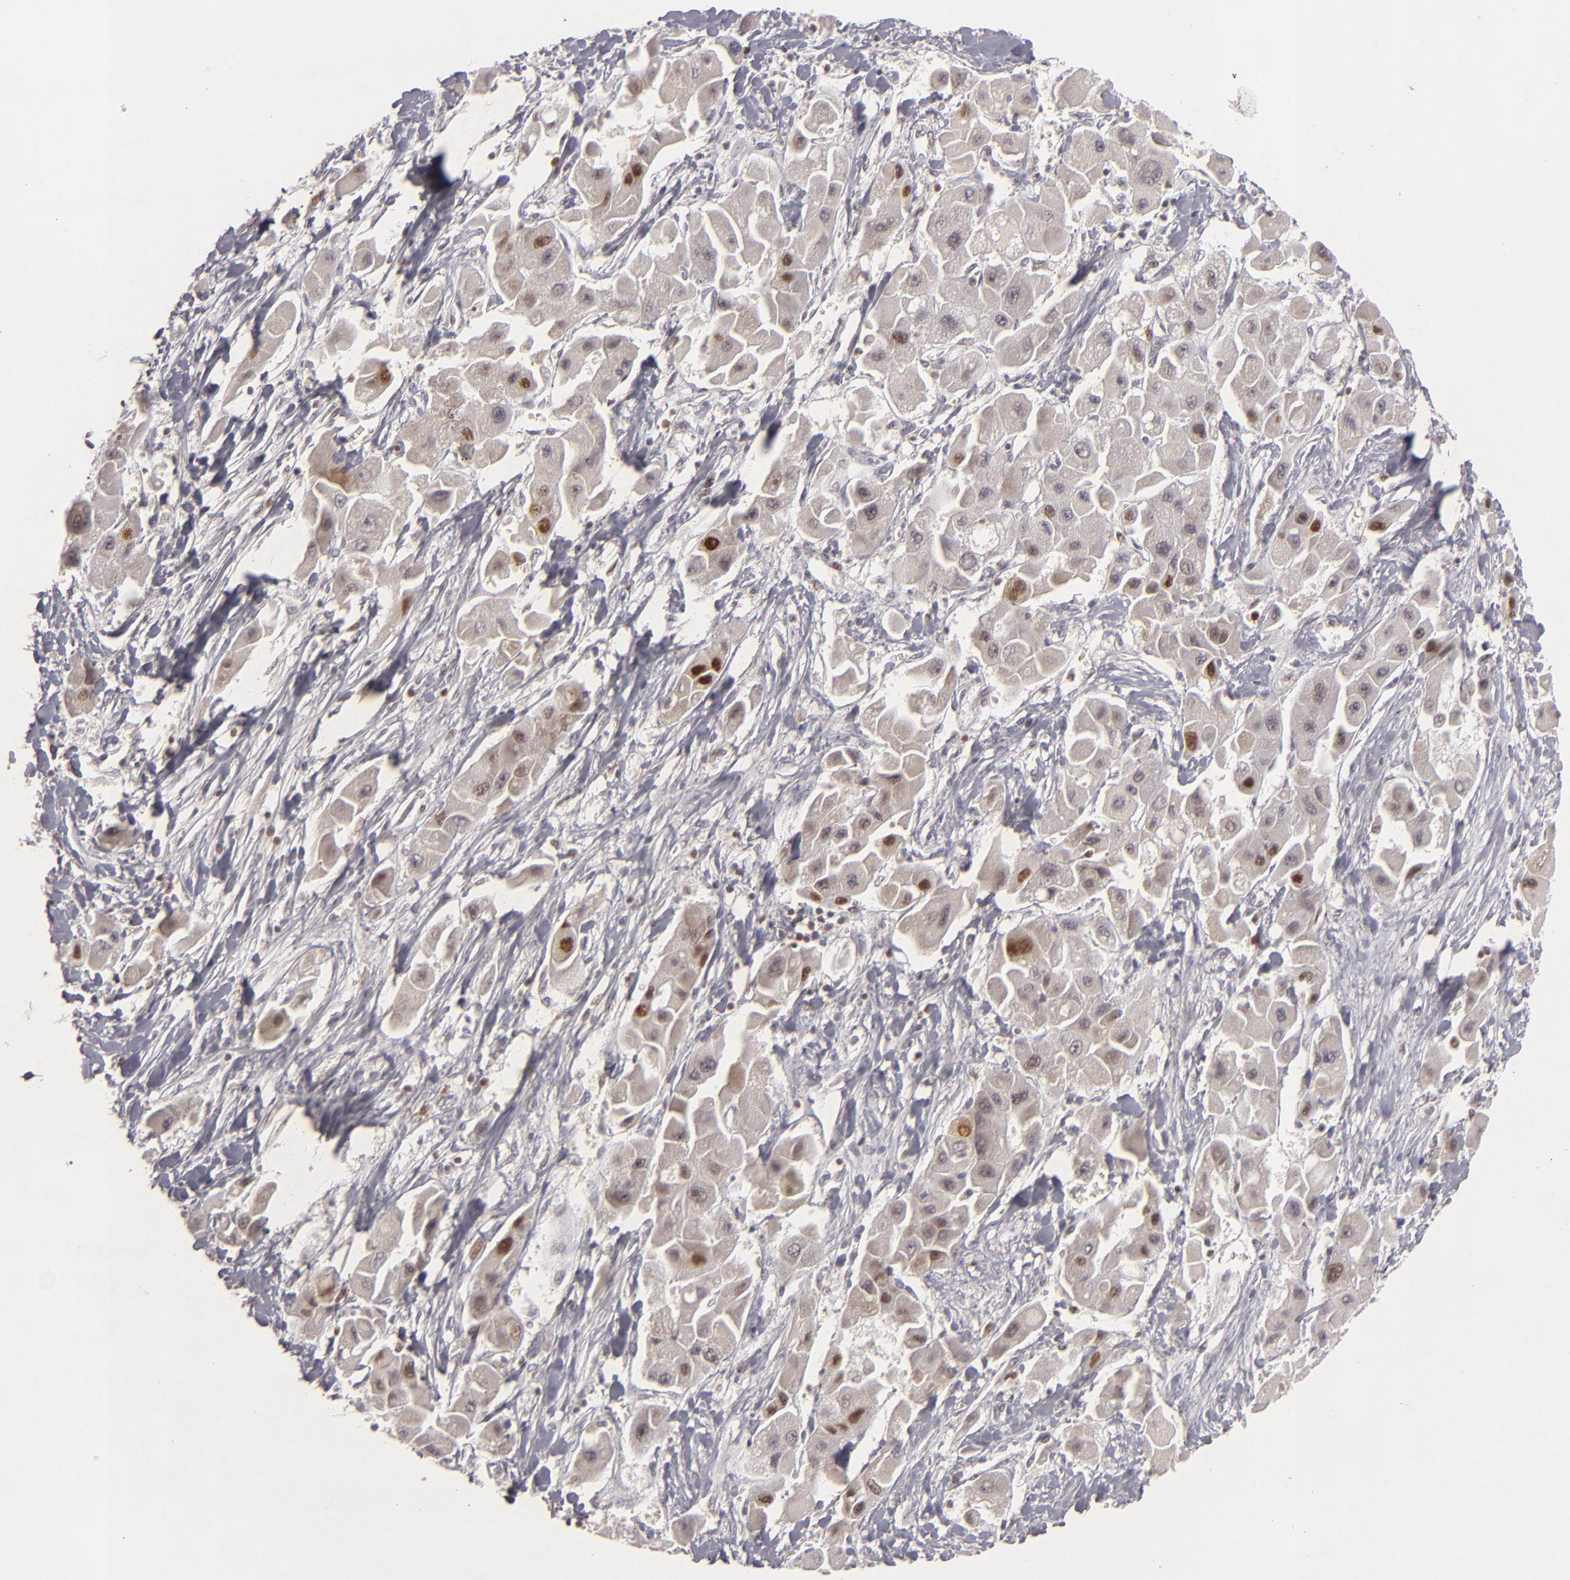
{"staining": {"intensity": "strong", "quantity": "<25%", "location": "nuclear"}, "tissue": "liver cancer", "cell_type": "Tumor cells", "image_type": "cancer", "snomed": [{"axis": "morphology", "description": "Carcinoma, Hepatocellular, NOS"}, {"axis": "topography", "description": "Liver"}], "caption": "A medium amount of strong nuclear staining is present in approximately <25% of tumor cells in liver hepatocellular carcinoma tissue. Nuclei are stained in blue.", "gene": "FEN1", "patient": {"sex": "male", "age": 24}}